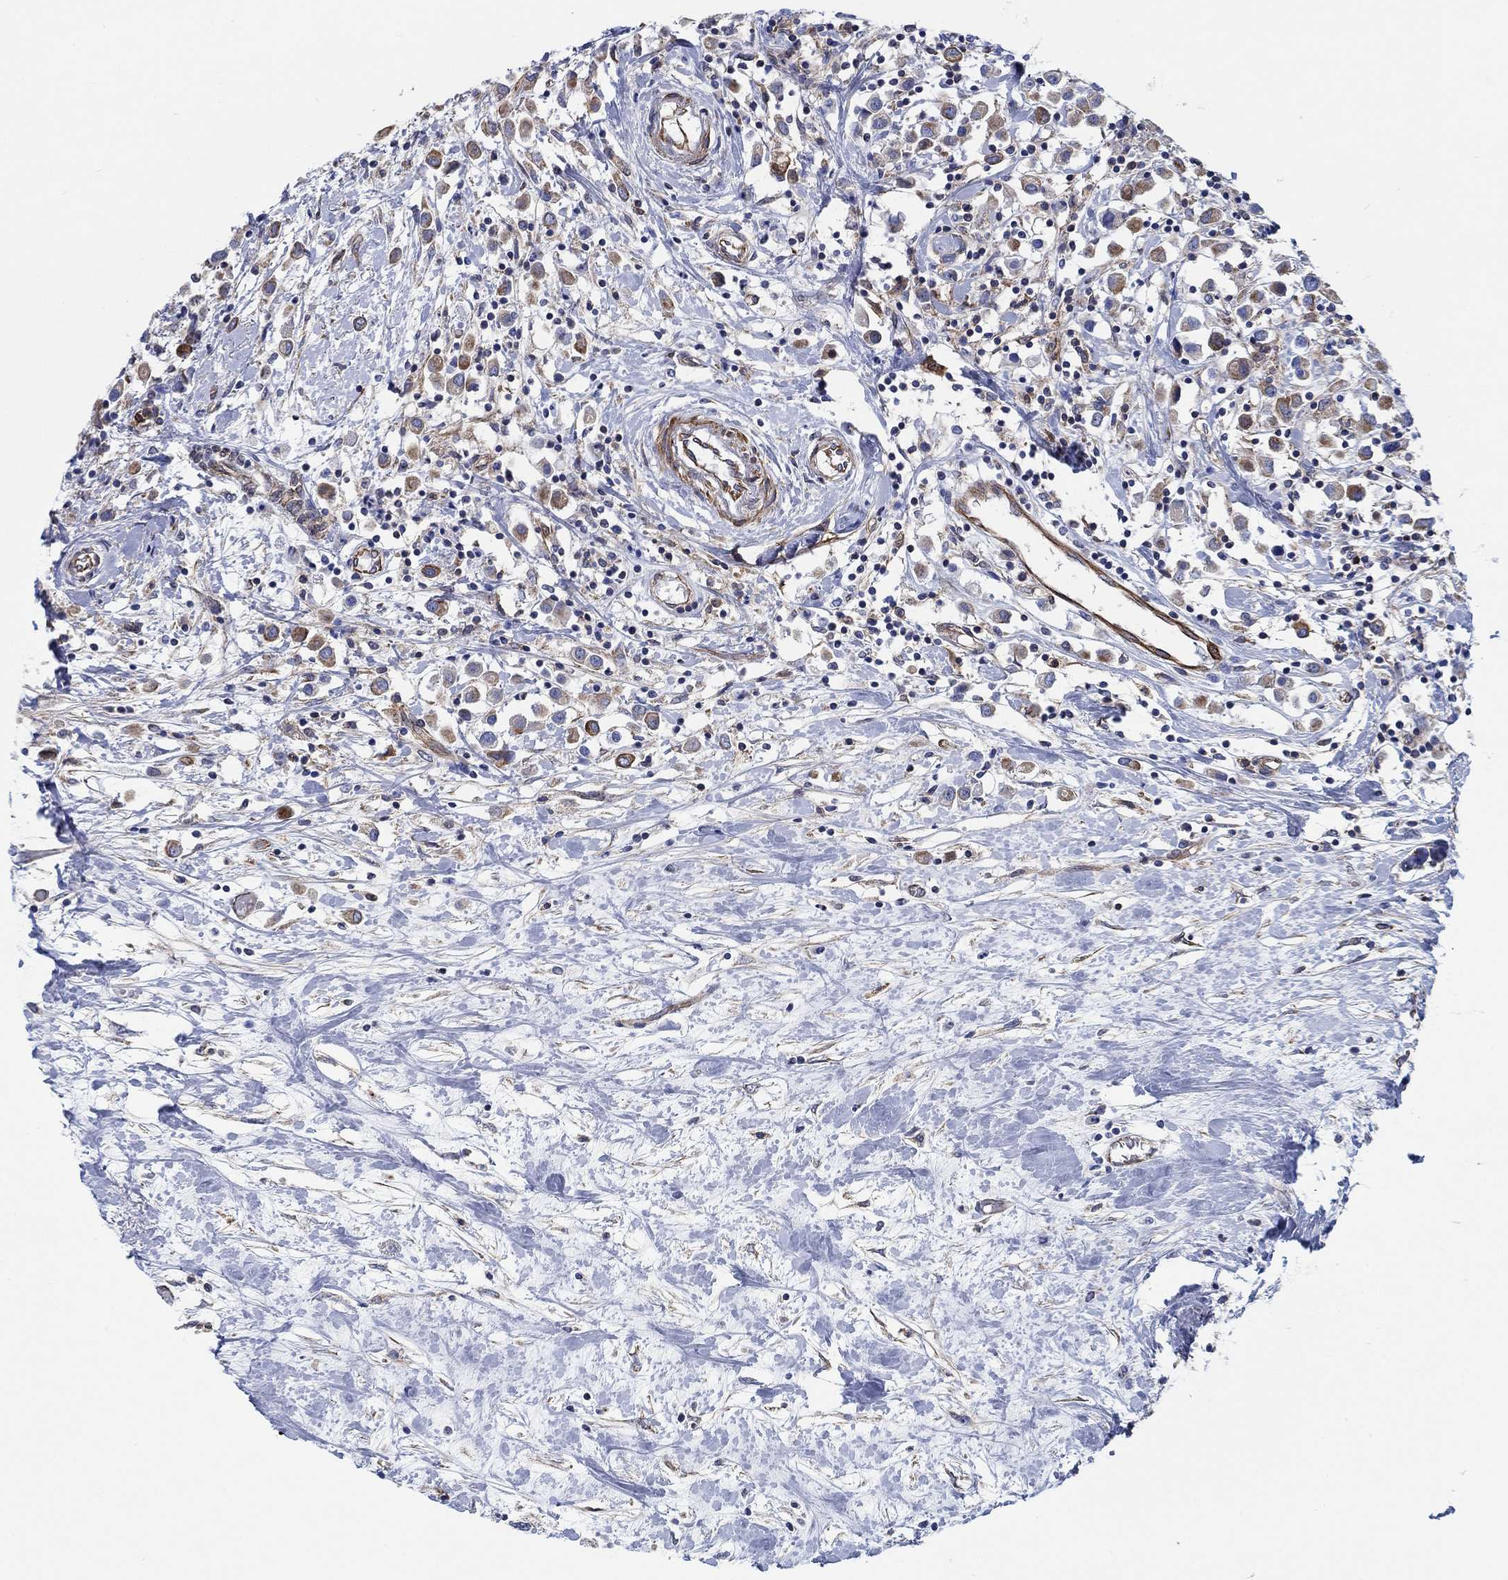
{"staining": {"intensity": "strong", "quantity": "25%-75%", "location": "cytoplasmic/membranous"}, "tissue": "breast cancer", "cell_type": "Tumor cells", "image_type": "cancer", "snomed": [{"axis": "morphology", "description": "Duct carcinoma"}, {"axis": "topography", "description": "Breast"}], "caption": "A high amount of strong cytoplasmic/membranous positivity is appreciated in about 25%-75% of tumor cells in breast cancer (infiltrating ductal carcinoma) tissue.", "gene": "FMN1", "patient": {"sex": "female", "age": 61}}